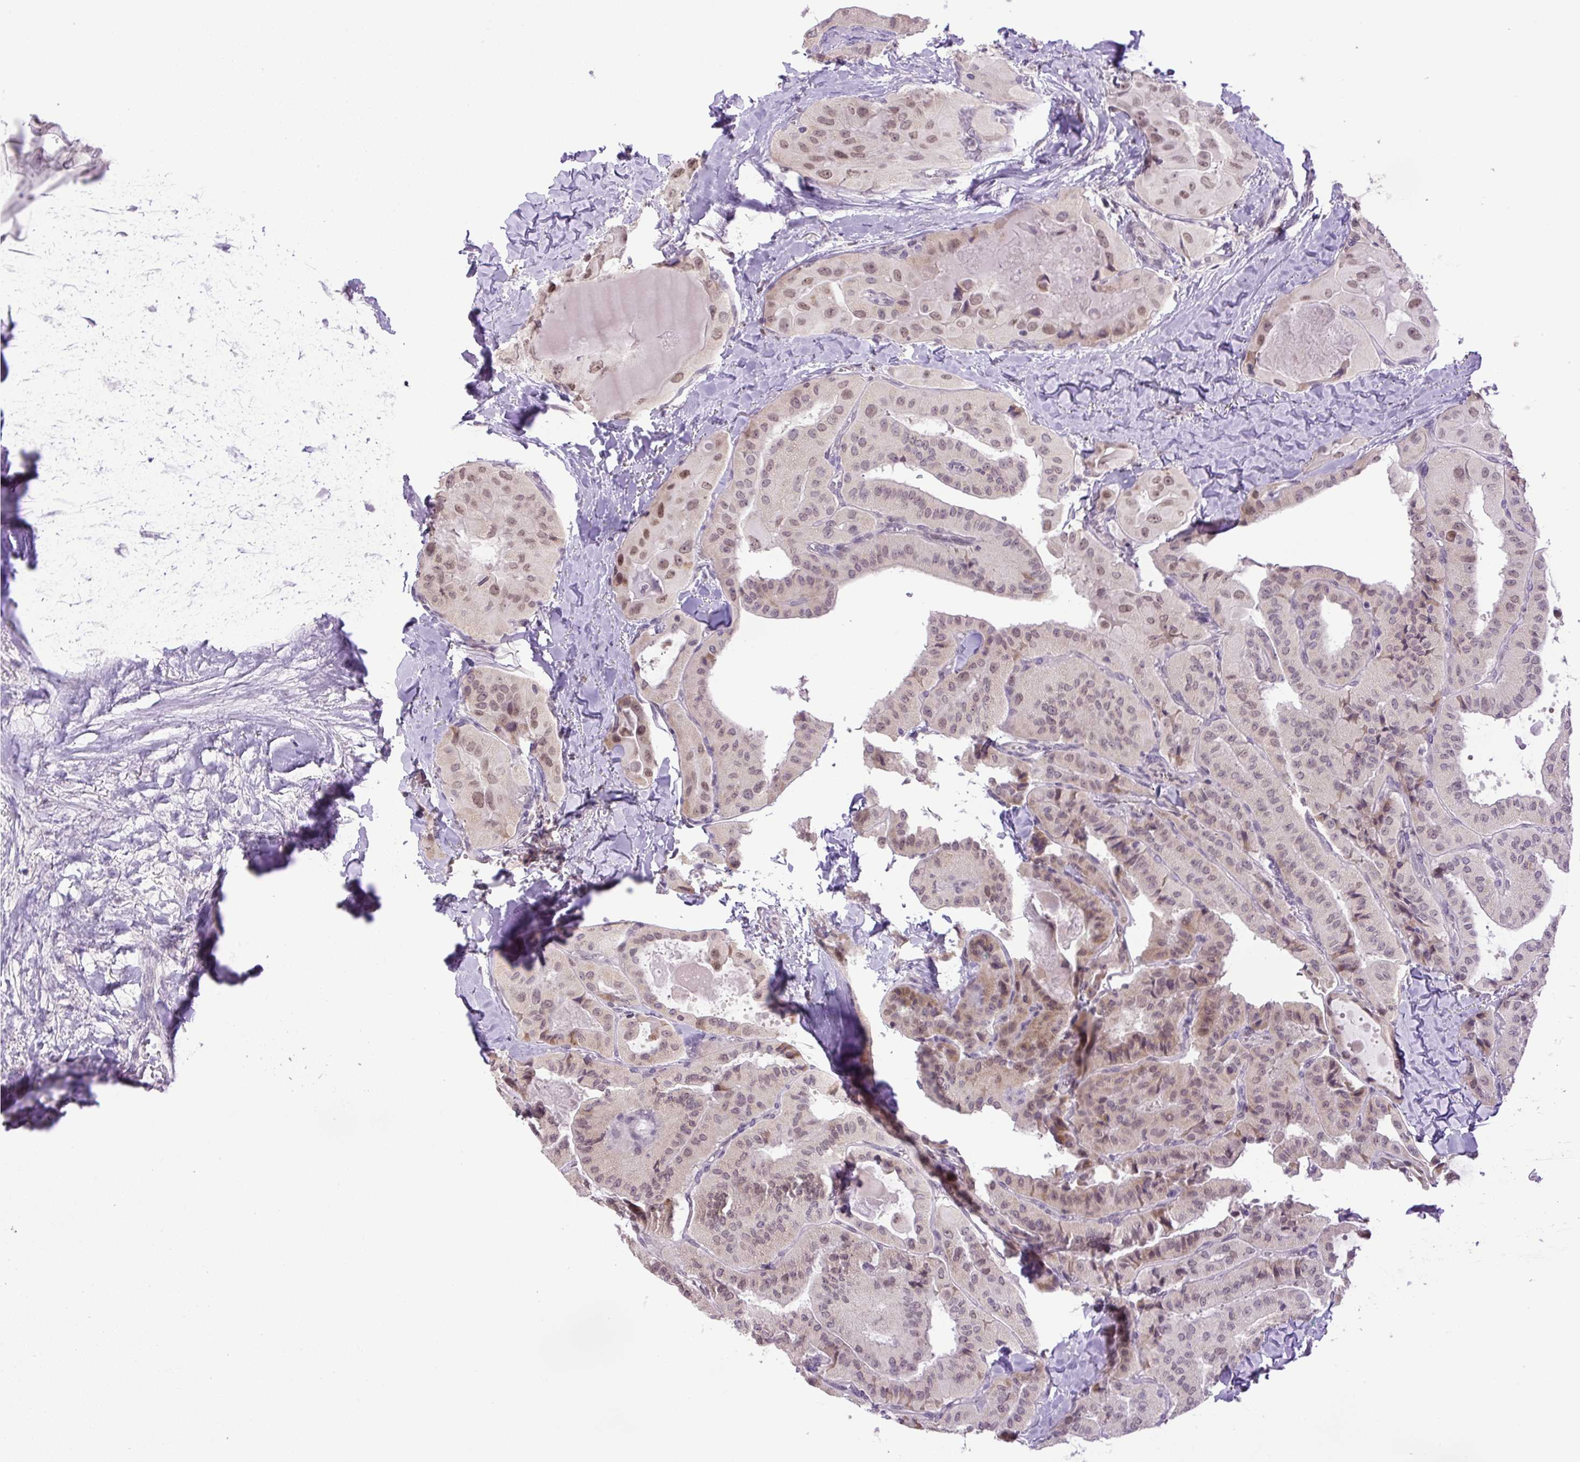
{"staining": {"intensity": "moderate", "quantity": ">75%", "location": "nuclear"}, "tissue": "thyroid cancer", "cell_type": "Tumor cells", "image_type": "cancer", "snomed": [{"axis": "morphology", "description": "Normal tissue, NOS"}, {"axis": "morphology", "description": "Papillary adenocarcinoma, NOS"}, {"axis": "topography", "description": "Thyroid gland"}], "caption": "An immunohistochemistry micrograph of tumor tissue is shown. Protein staining in brown shows moderate nuclear positivity in thyroid cancer within tumor cells.", "gene": "KPNA1", "patient": {"sex": "female", "age": 59}}